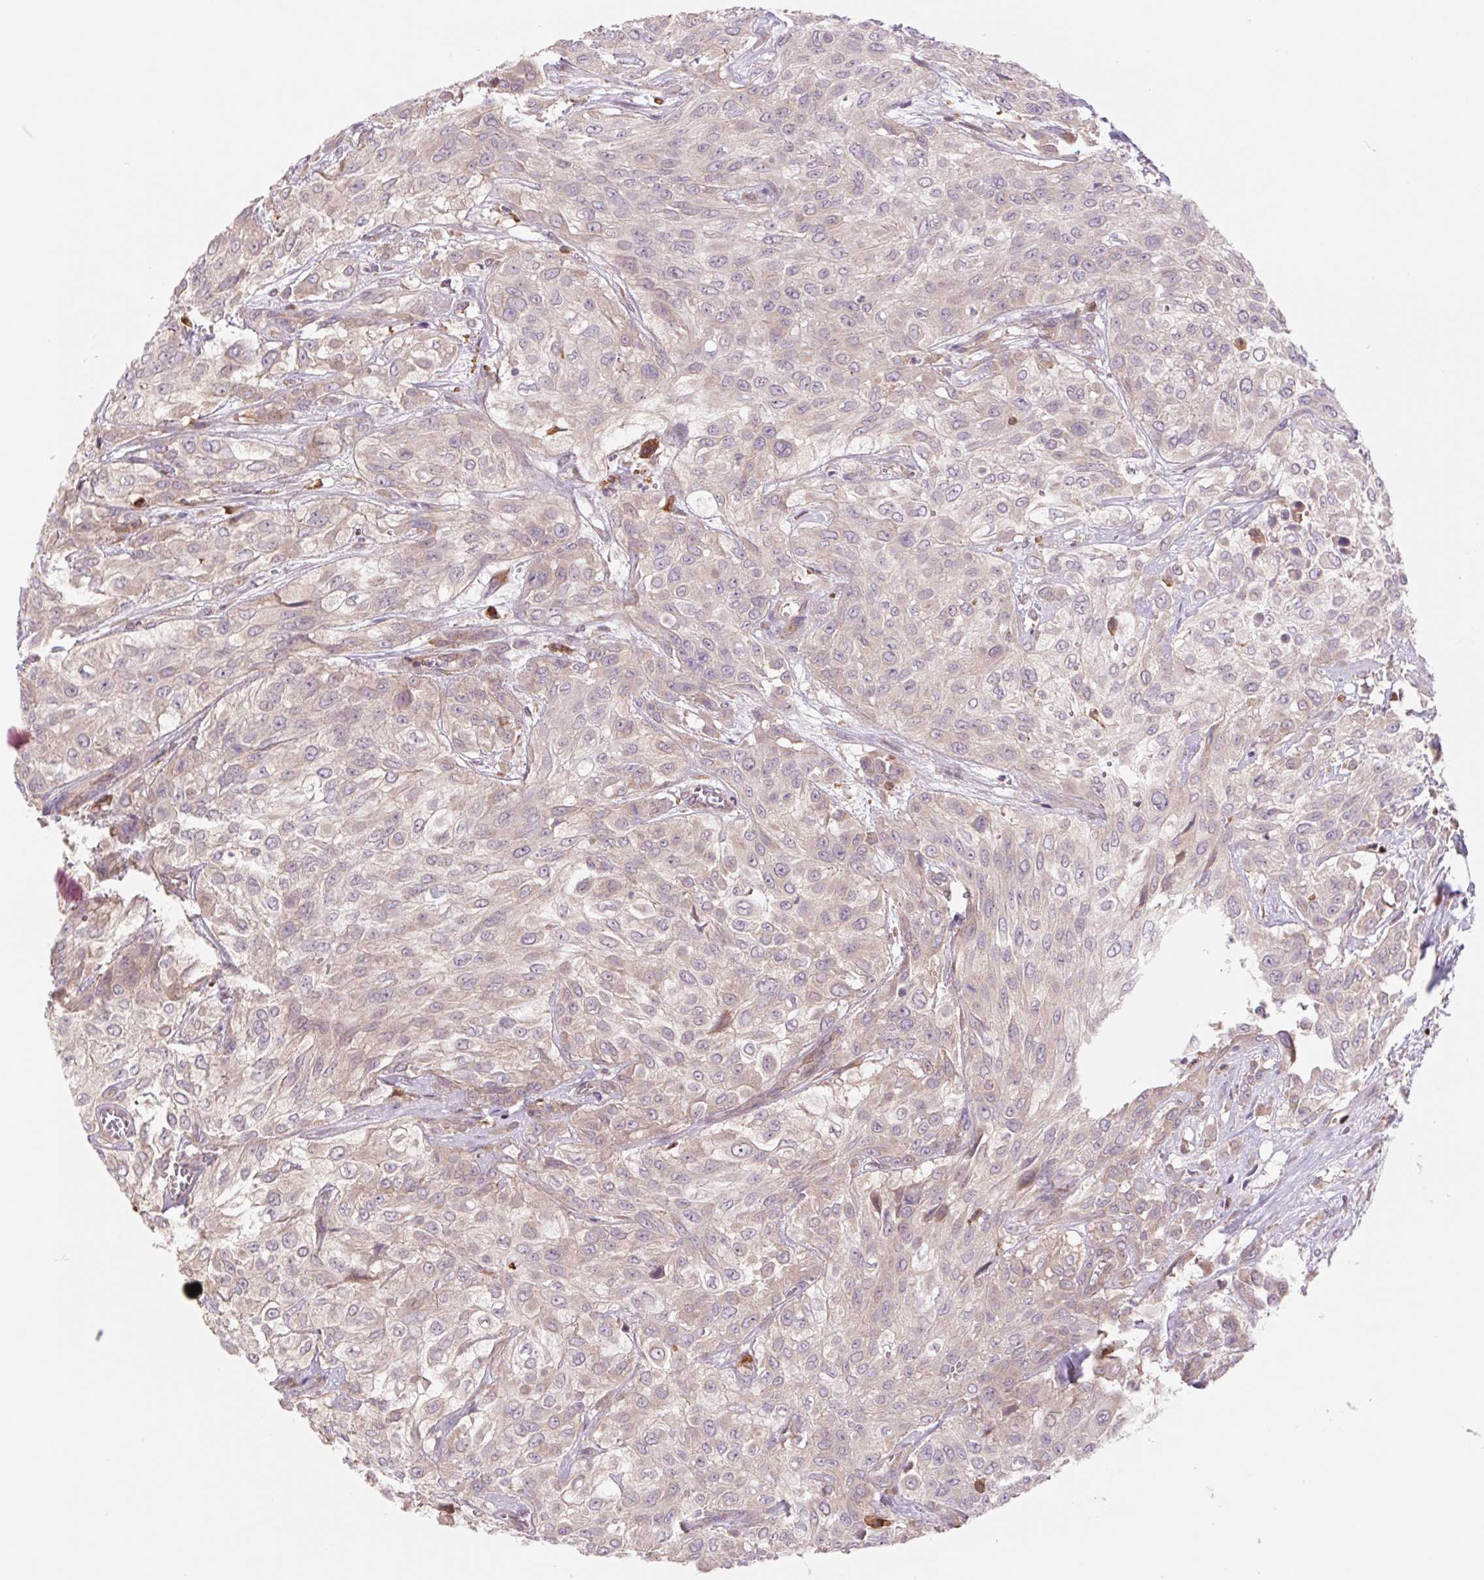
{"staining": {"intensity": "weak", "quantity": "<25%", "location": "cytoplasmic/membranous"}, "tissue": "urothelial cancer", "cell_type": "Tumor cells", "image_type": "cancer", "snomed": [{"axis": "morphology", "description": "Urothelial carcinoma, High grade"}, {"axis": "topography", "description": "Urinary bladder"}], "caption": "The photomicrograph shows no staining of tumor cells in urothelial cancer.", "gene": "KLHL20", "patient": {"sex": "male", "age": 57}}